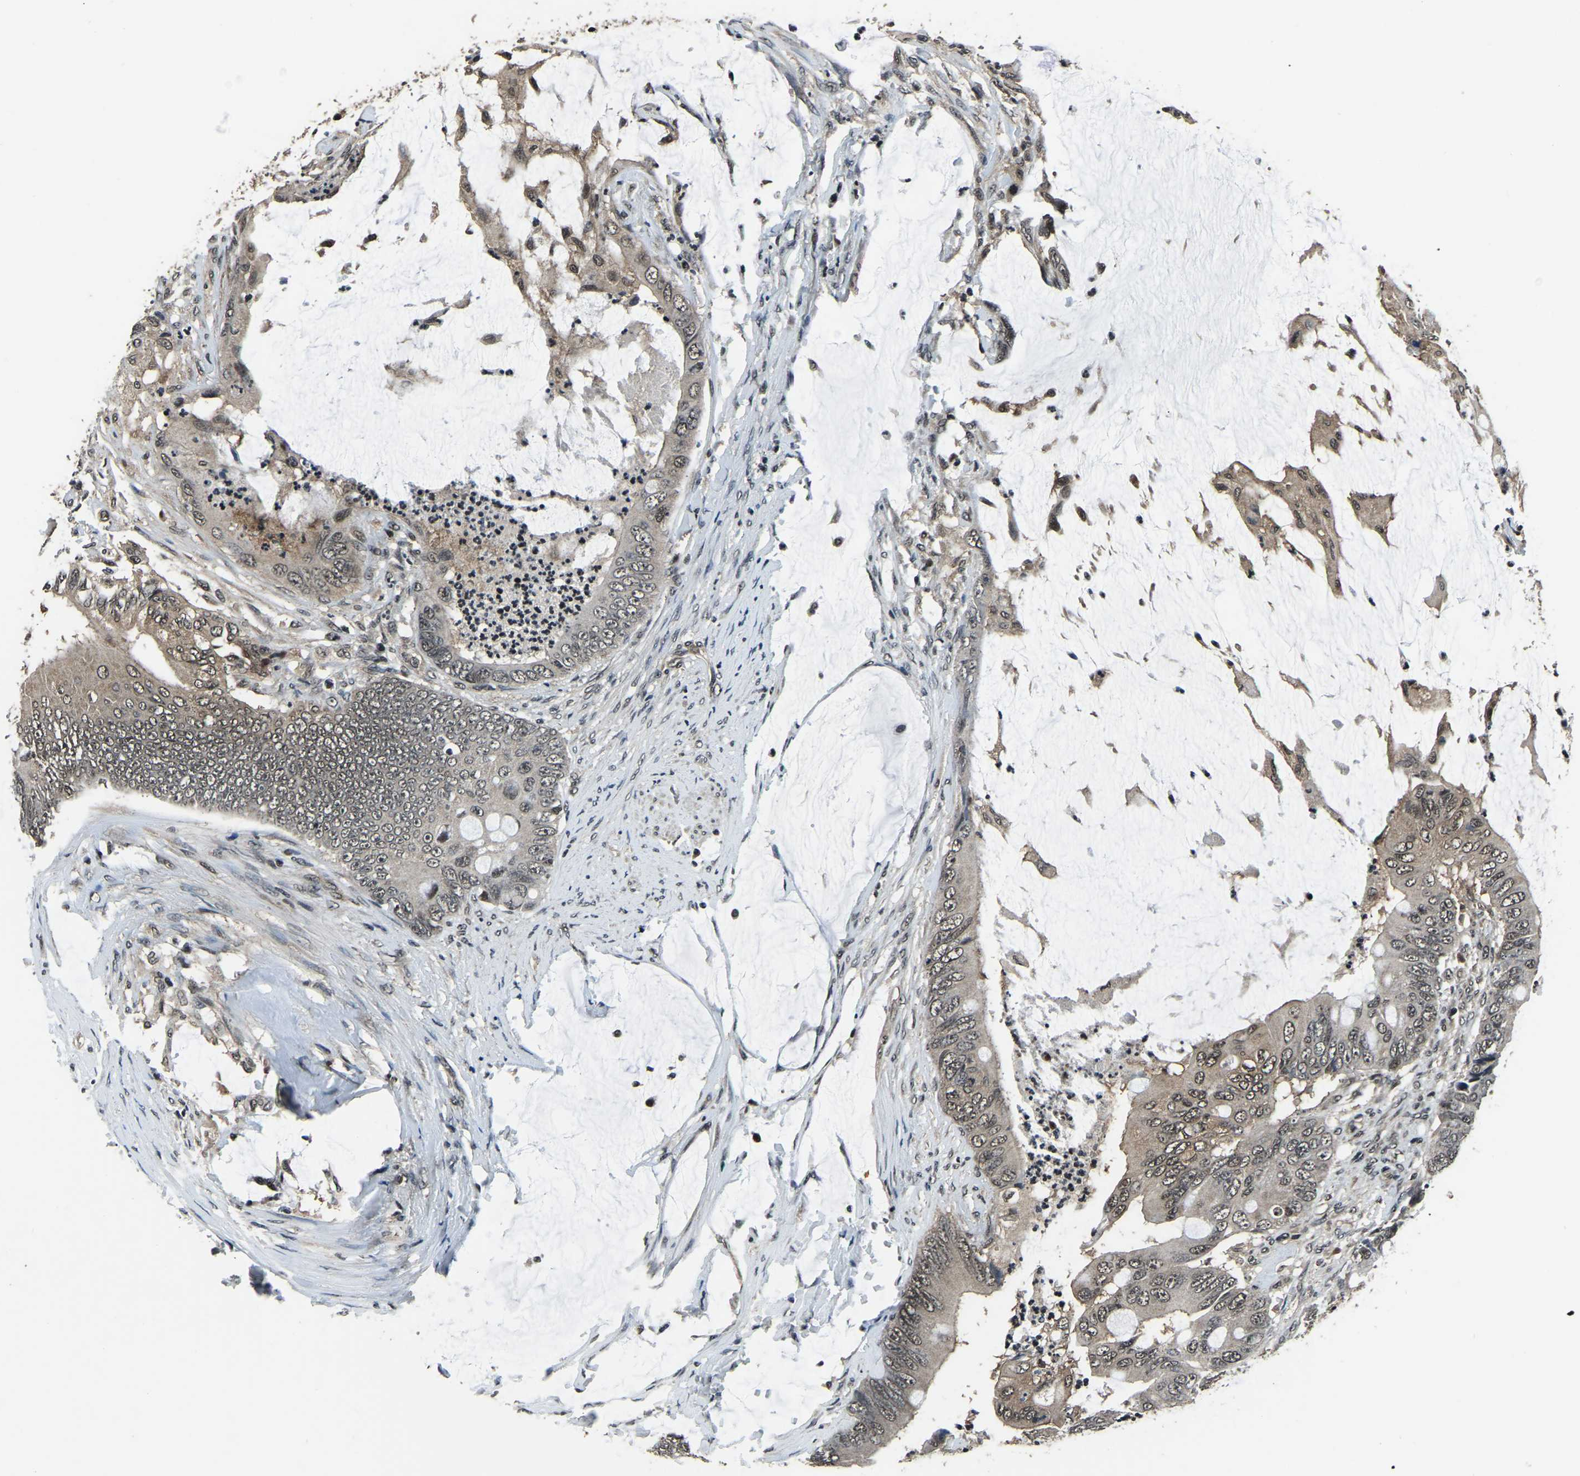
{"staining": {"intensity": "weak", "quantity": "25%-75%", "location": "cytoplasmic/membranous,nuclear"}, "tissue": "colorectal cancer", "cell_type": "Tumor cells", "image_type": "cancer", "snomed": [{"axis": "morphology", "description": "Adenocarcinoma, NOS"}, {"axis": "topography", "description": "Rectum"}], "caption": "Immunohistochemistry staining of adenocarcinoma (colorectal), which shows low levels of weak cytoplasmic/membranous and nuclear expression in approximately 25%-75% of tumor cells indicating weak cytoplasmic/membranous and nuclear protein positivity. The staining was performed using DAB (3,3'-diaminobenzidine) (brown) for protein detection and nuclei were counterstained in hematoxylin (blue).", "gene": "ANKIB1", "patient": {"sex": "female", "age": 77}}